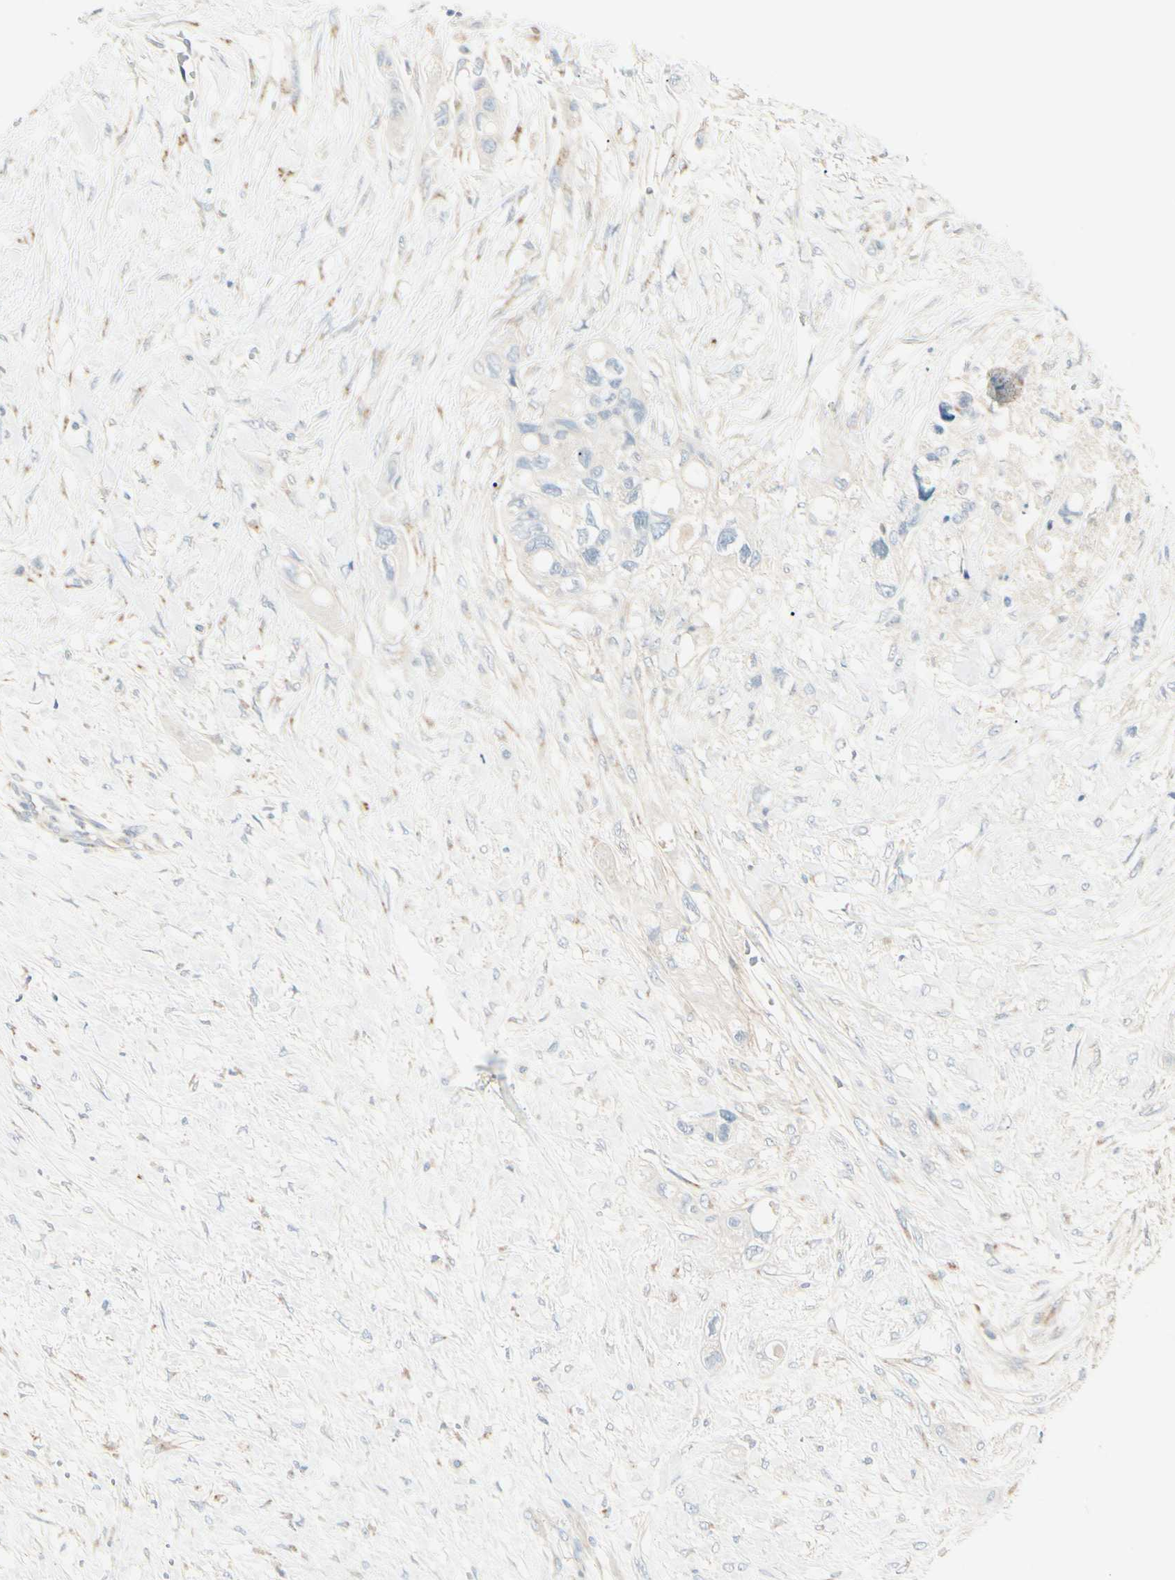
{"staining": {"intensity": "weak", "quantity": "25%-75%", "location": "cytoplasmic/membranous"}, "tissue": "colorectal cancer", "cell_type": "Tumor cells", "image_type": "cancer", "snomed": [{"axis": "morphology", "description": "Adenocarcinoma, NOS"}, {"axis": "topography", "description": "Colon"}], "caption": "Colorectal cancer stained with immunohistochemistry exhibits weak cytoplasmic/membranous expression in about 25%-75% of tumor cells. (DAB (3,3'-diaminobenzidine) = brown stain, brightfield microscopy at high magnification).", "gene": "ABCA3", "patient": {"sex": "female", "age": 57}}